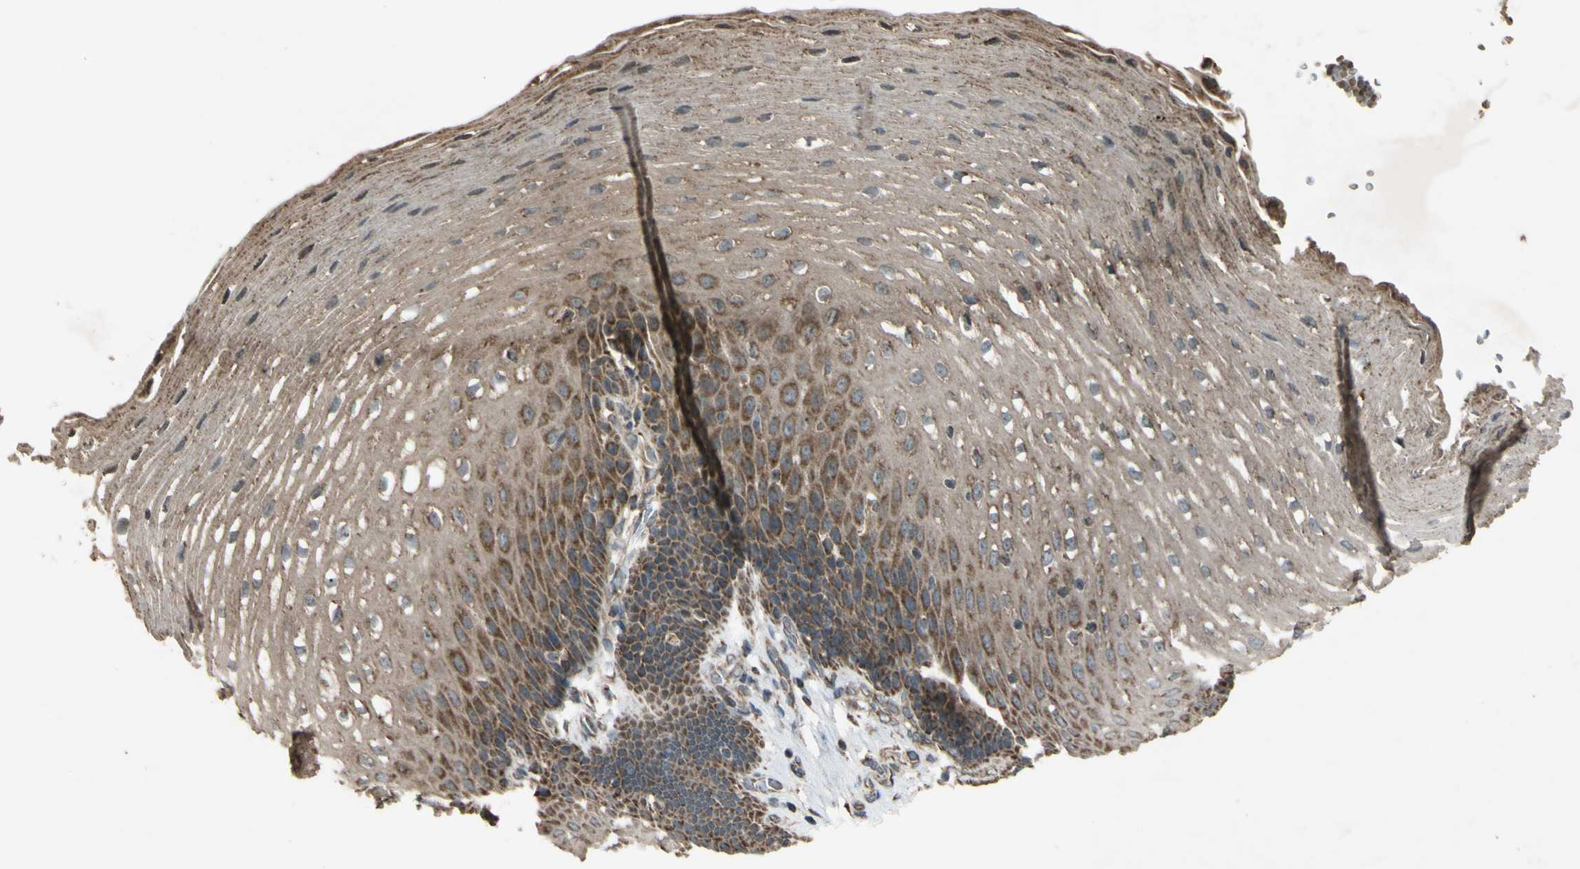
{"staining": {"intensity": "moderate", "quantity": ">75%", "location": "cytoplasmic/membranous"}, "tissue": "esophagus", "cell_type": "Squamous epithelial cells", "image_type": "normal", "snomed": [{"axis": "morphology", "description": "Normal tissue, NOS"}, {"axis": "topography", "description": "Esophagus"}], "caption": "A brown stain shows moderate cytoplasmic/membranous positivity of a protein in squamous epithelial cells of unremarkable esophagus. (Brightfield microscopy of DAB IHC at high magnification).", "gene": "ACOT8", "patient": {"sex": "male", "age": 48}}